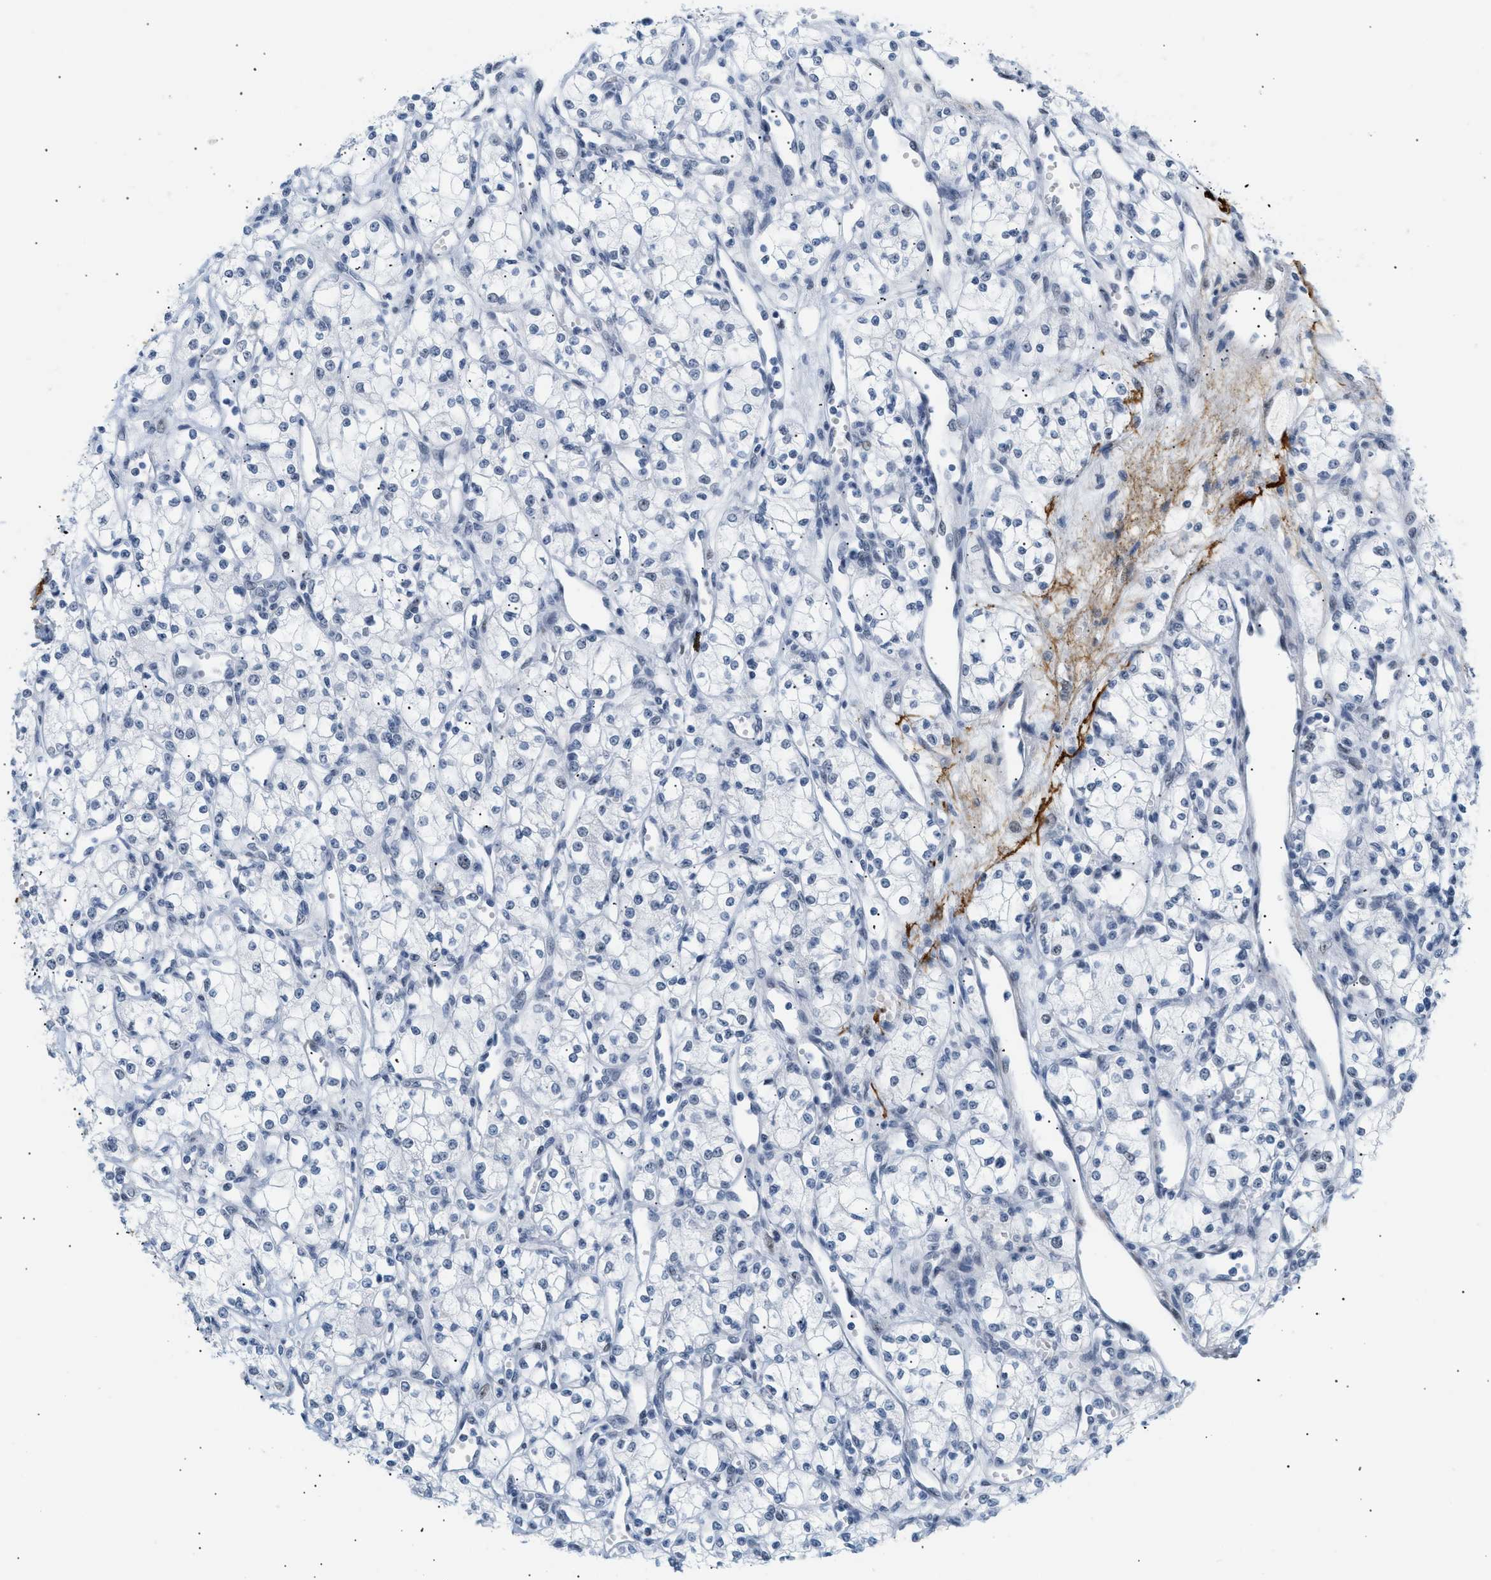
{"staining": {"intensity": "negative", "quantity": "none", "location": "none"}, "tissue": "renal cancer", "cell_type": "Tumor cells", "image_type": "cancer", "snomed": [{"axis": "morphology", "description": "Adenocarcinoma, NOS"}, {"axis": "topography", "description": "Kidney"}], "caption": "IHC of human renal cancer (adenocarcinoma) reveals no staining in tumor cells.", "gene": "ELN", "patient": {"sex": "male", "age": 59}}